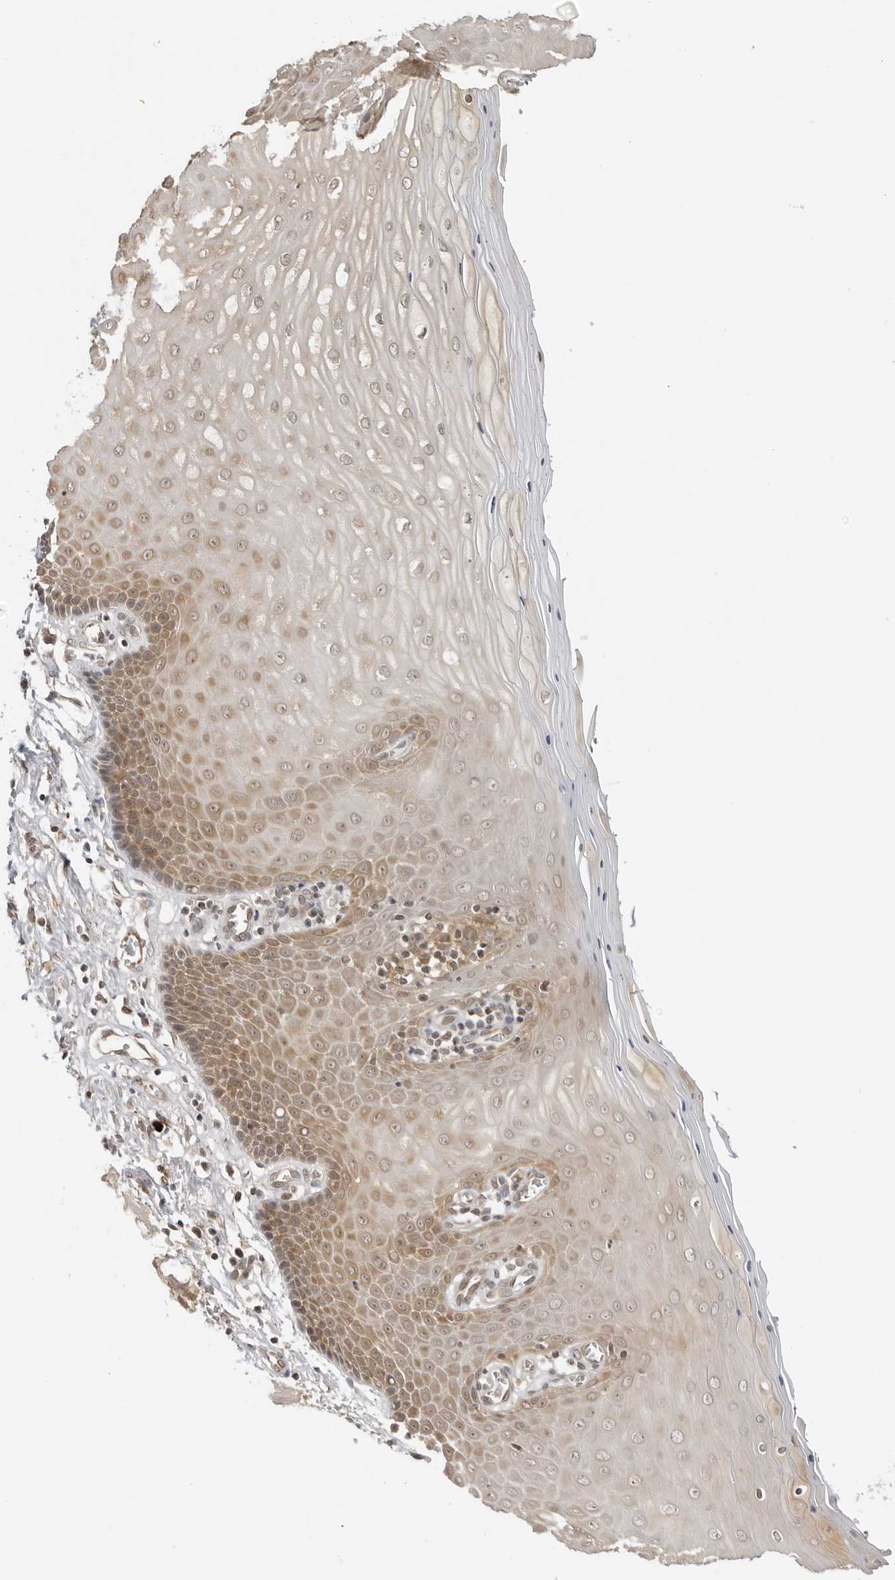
{"staining": {"intensity": "weak", "quantity": ">75%", "location": "cytoplasmic/membranous,nuclear"}, "tissue": "cervix", "cell_type": "Glandular cells", "image_type": "normal", "snomed": [{"axis": "morphology", "description": "Normal tissue, NOS"}, {"axis": "topography", "description": "Cervix"}], "caption": "Glandular cells exhibit low levels of weak cytoplasmic/membranous,nuclear positivity in approximately >75% of cells in normal human cervix. The staining was performed using DAB (3,3'-diaminobenzidine) to visualize the protein expression in brown, while the nuclei were stained in blue with hematoxylin (Magnification: 20x).", "gene": "PRRC2C", "patient": {"sex": "female", "age": 55}}